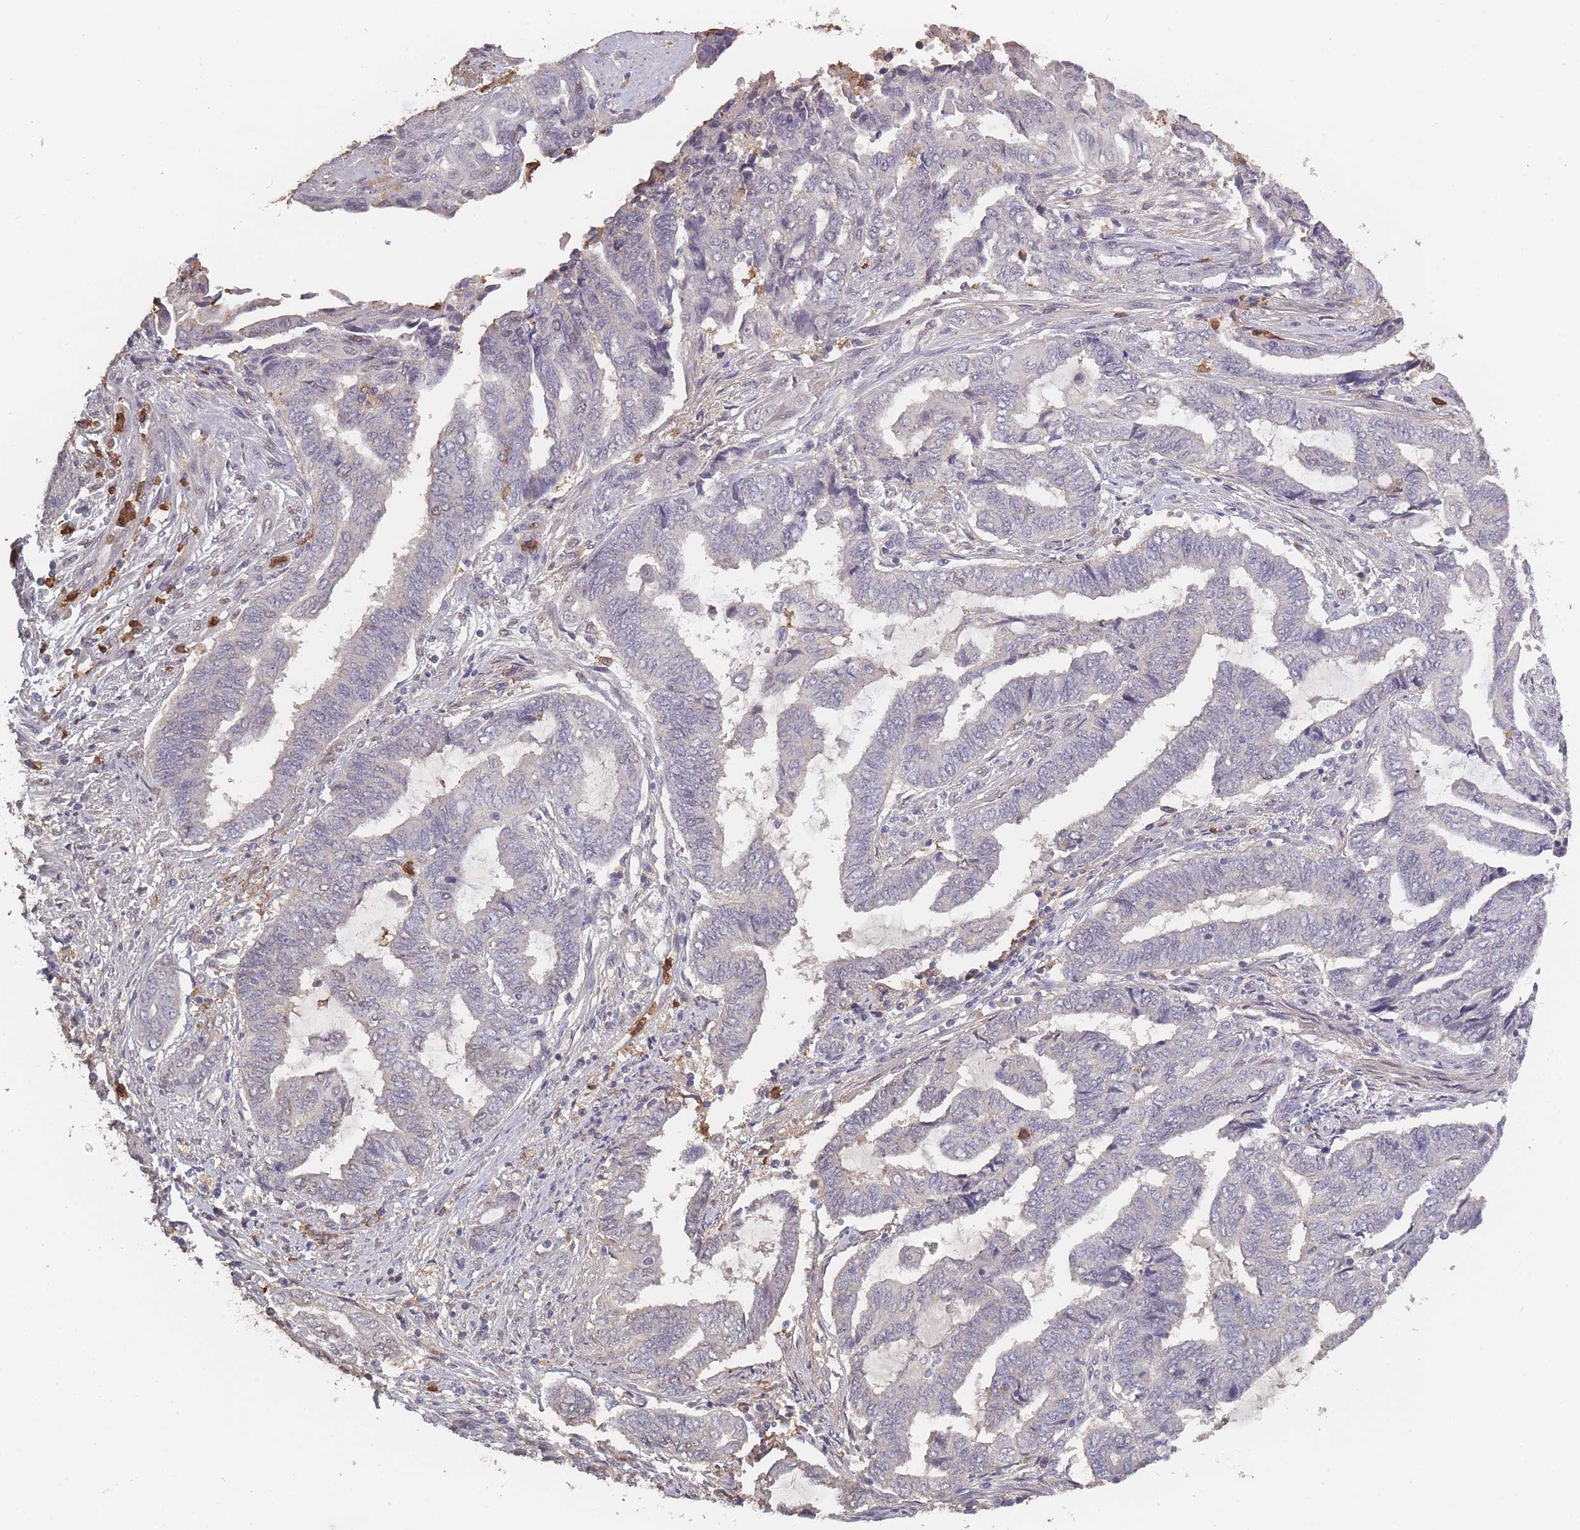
{"staining": {"intensity": "negative", "quantity": "none", "location": "none"}, "tissue": "endometrial cancer", "cell_type": "Tumor cells", "image_type": "cancer", "snomed": [{"axis": "morphology", "description": "Adenocarcinoma, NOS"}, {"axis": "topography", "description": "Uterus"}, {"axis": "topography", "description": "Endometrium"}], "caption": "Immunohistochemical staining of adenocarcinoma (endometrial) reveals no significant staining in tumor cells.", "gene": "BST1", "patient": {"sex": "female", "age": 70}}